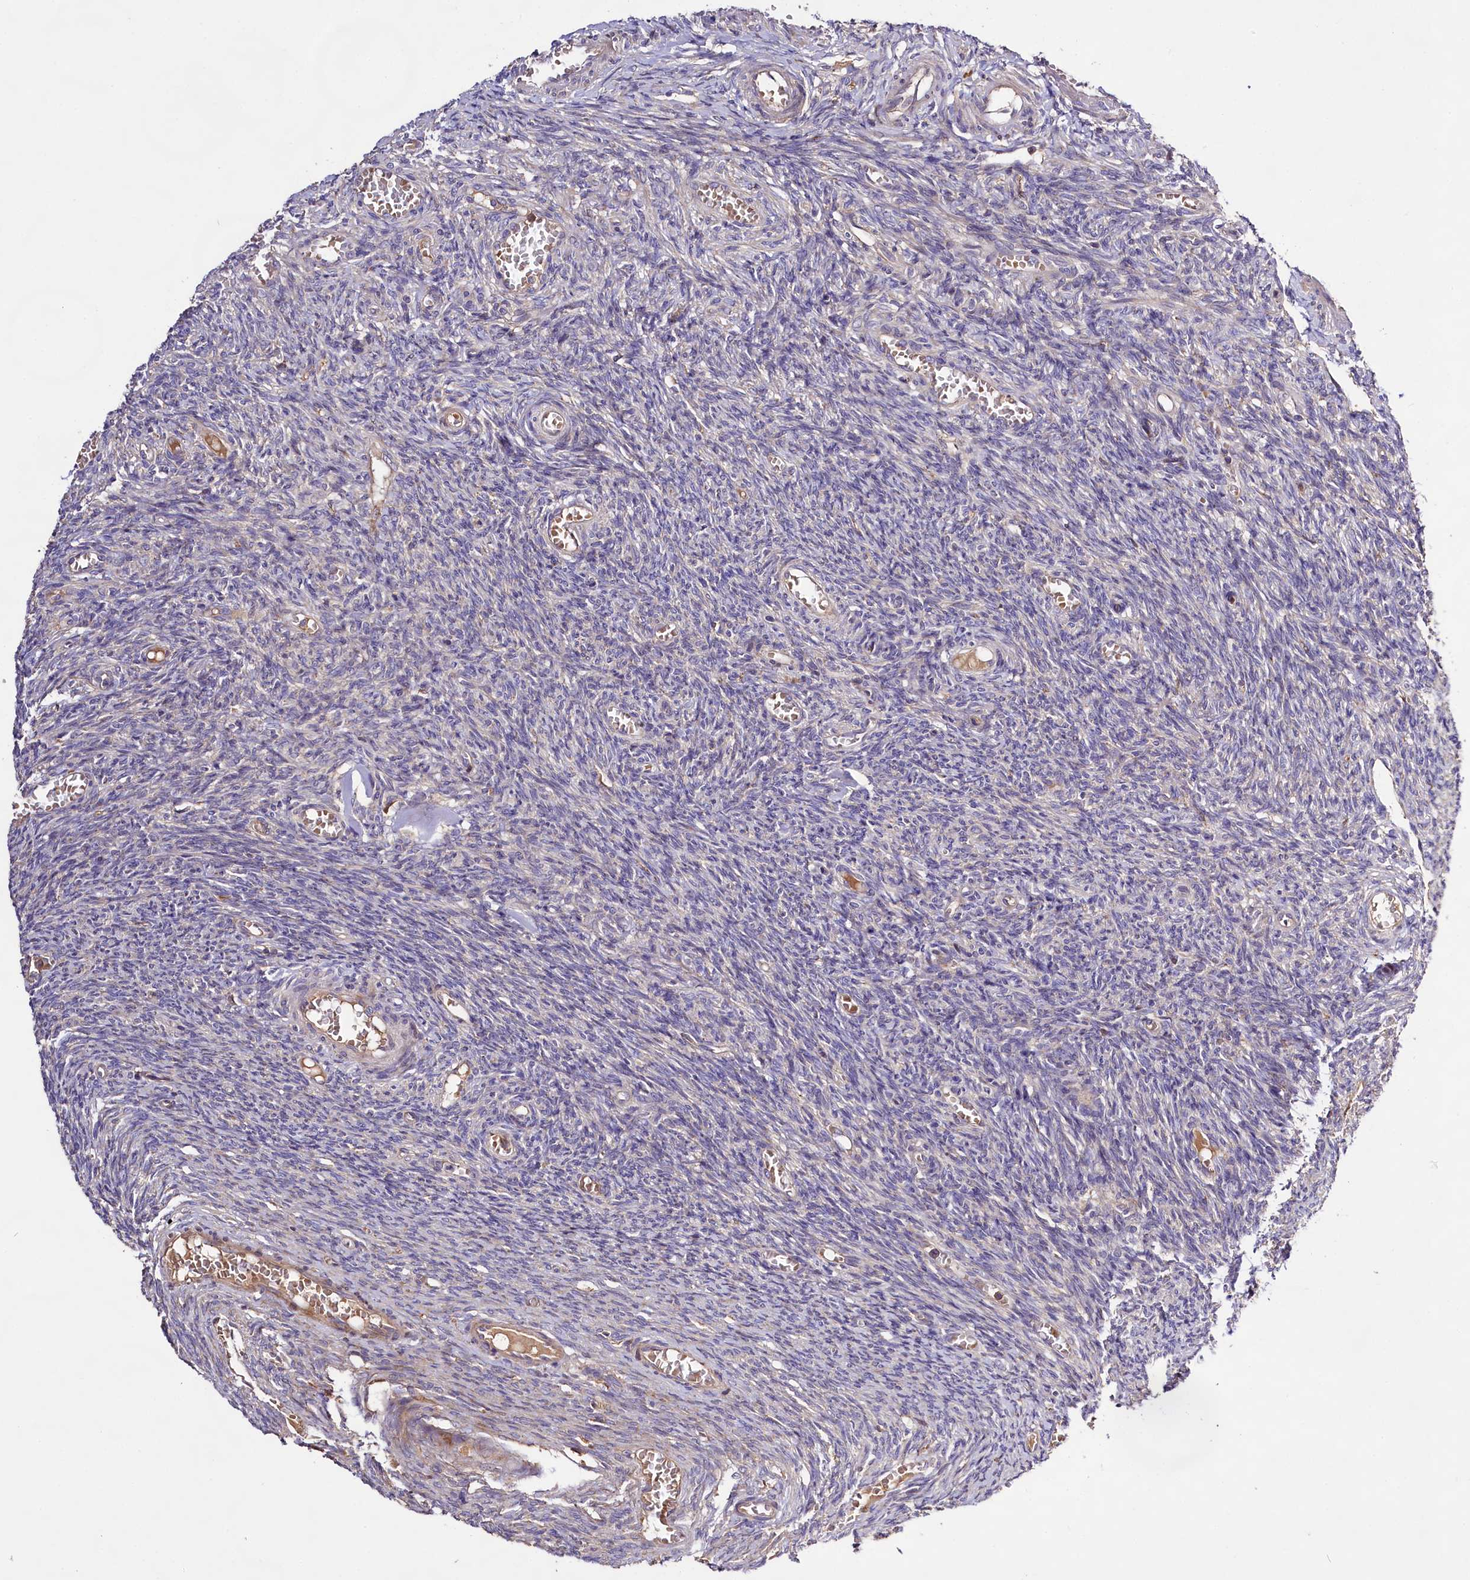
{"staining": {"intensity": "negative", "quantity": "none", "location": "none"}, "tissue": "ovary", "cell_type": "Ovarian stroma cells", "image_type": "normal", "snomed": [{"axis": "morphology", "description": "Normal tissue, NOS"}, {"axis": "topography", "description": "Ovary"}], "caption": "Immunohistochemical staining of normal ovary demonstrates no significant staining in ovarian stroma cells. (Stains: DAB immunohistochemistry with hematoxylin counter stain, Microscopy: brightfield microscopy at high magnification).", "gene": "DMXL2", "patient": {"sex": "female", "age": 27}}